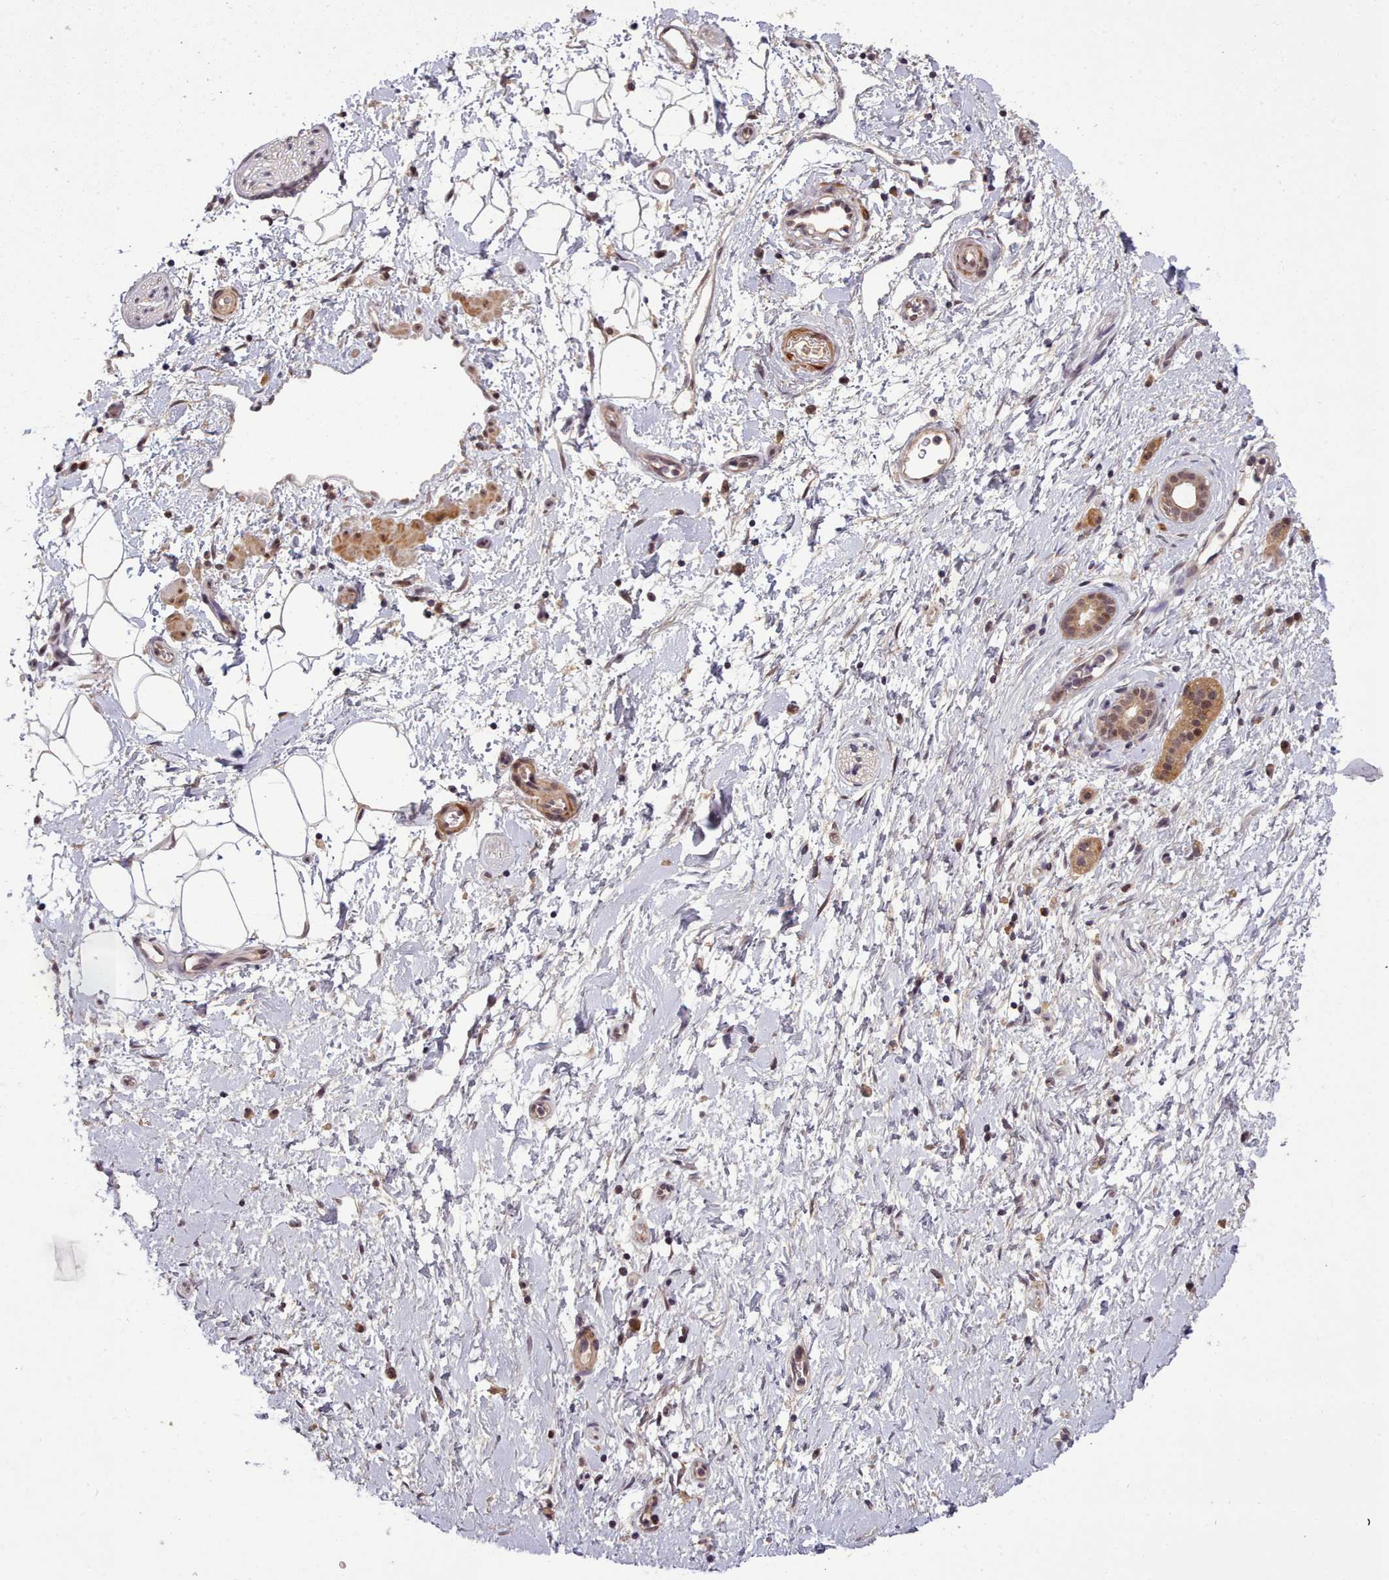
{"staining": {"intensity": "negative", "quantity": "none", "location": "none"}, "tissue": "adipose tissue", "cell_type": "Adipocytes", "image_type": "normal", "snomed": [{"axis": "morphology", "description": "Normal tissue, NOS"}, {"axis": "morphology", "description": "Adenocarcinoma, NOS"}, {"axis": "topography", "description": "Pancreas"}, {"axis": "topography", "description": "Peripheral nerve tissue"}], "caption": "Histopathology image shows no significant protein positivity in adipocytes of normal adipose tissue. (IHC, brightfield microscopy, high magnification).", "gene": "CDC6", "patient": {"sex": "female", "age": 77}}